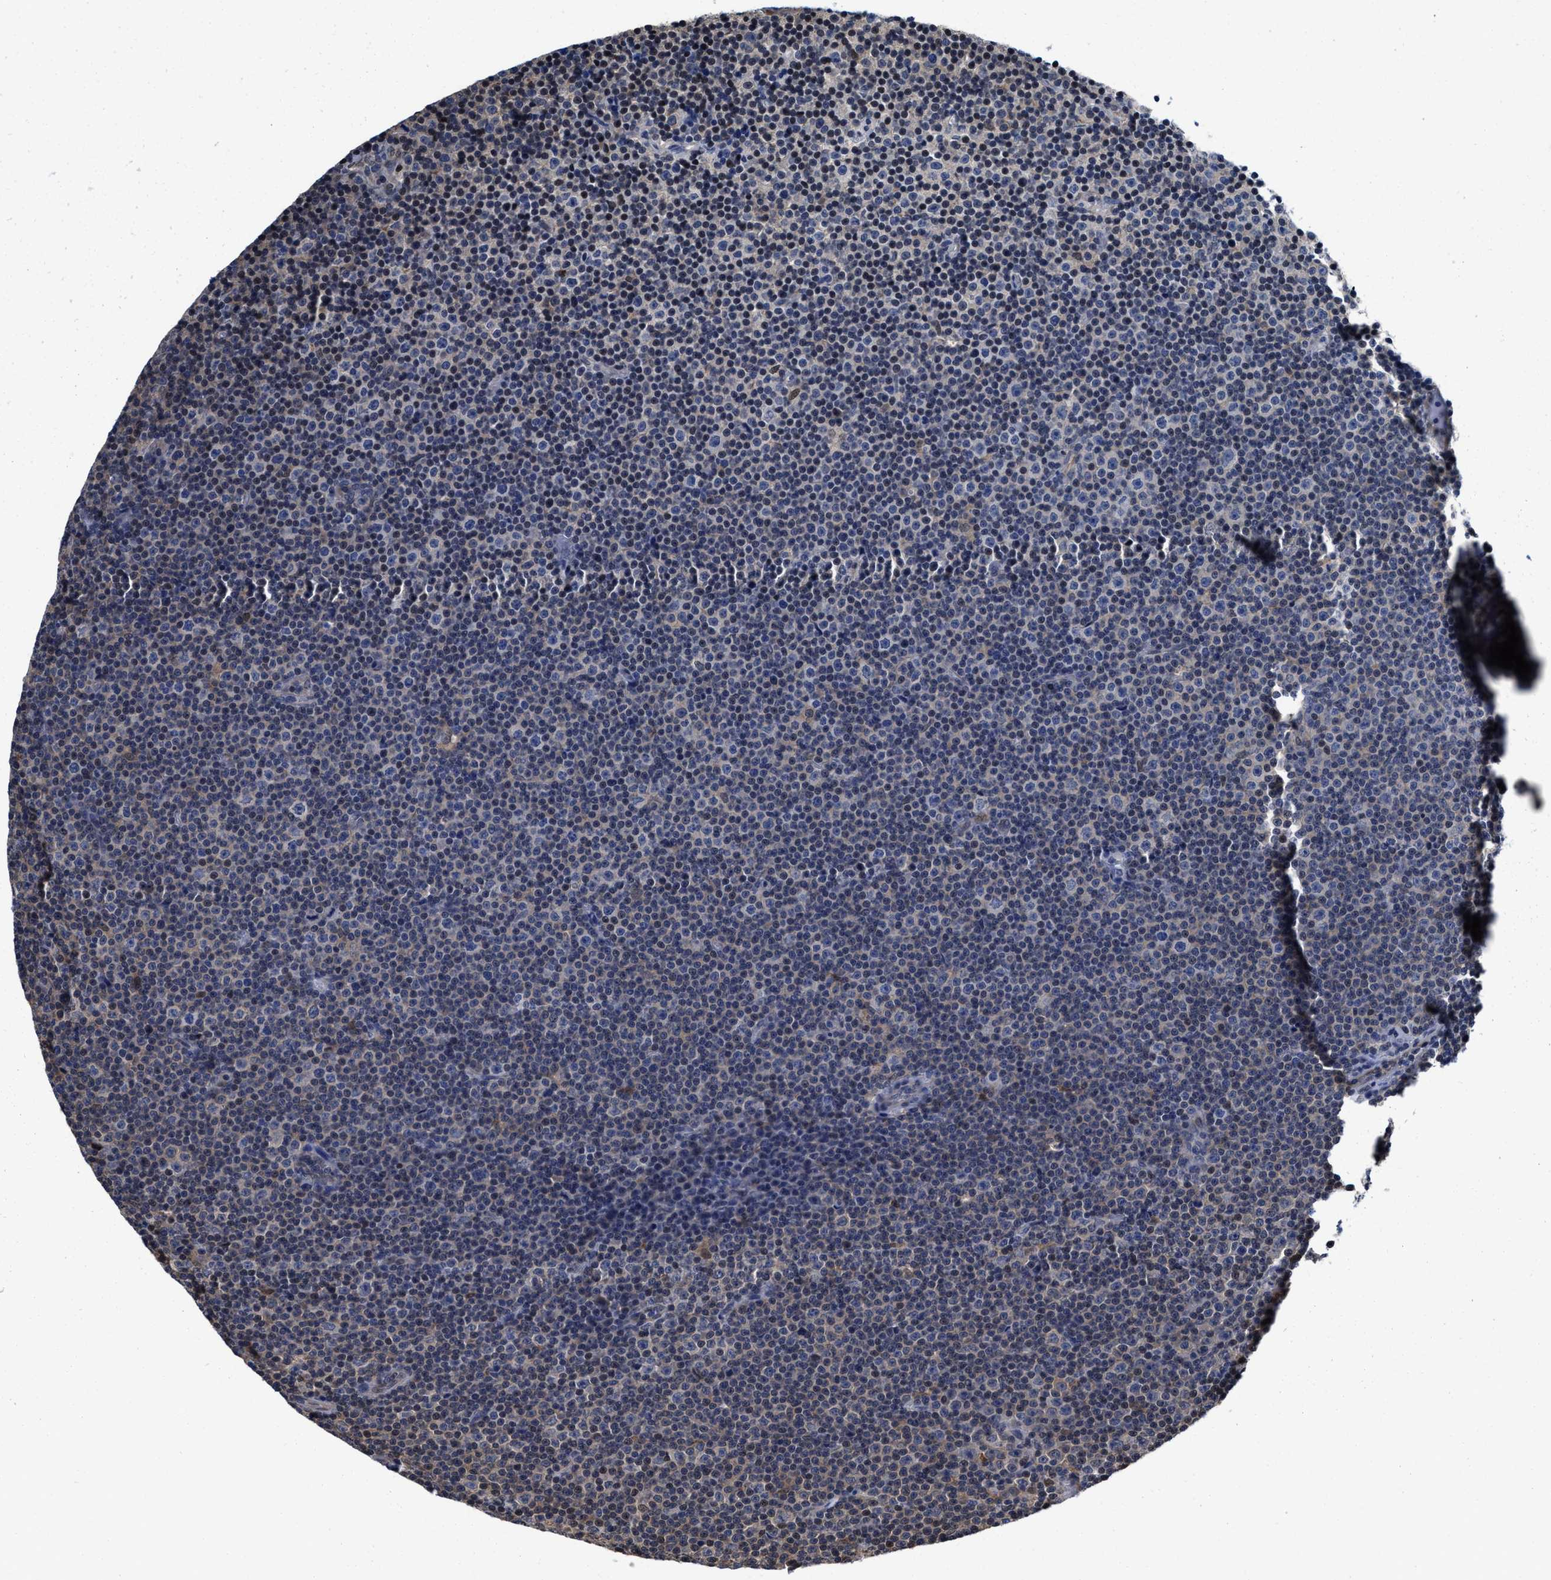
{"staining": {"intensity": "weak", "quantity": "<25%", "location": "nuclear"}, "tissue": "lymphoma", "cell_type": "Tumor cells", "image_type": "cancer", "snomed": [{"axis": "morphology", "description": "Malignant lymphoma, non-Hodgkin's type, Low grade"}, {"axis": "topography", "description": "Lymph node"}], "caption": "This is an IHC histopathology image of lymphoma. There is no positivity in tumor cells.", "gene": "KIF12", "patient": {"sex": "female", "age": 67}}